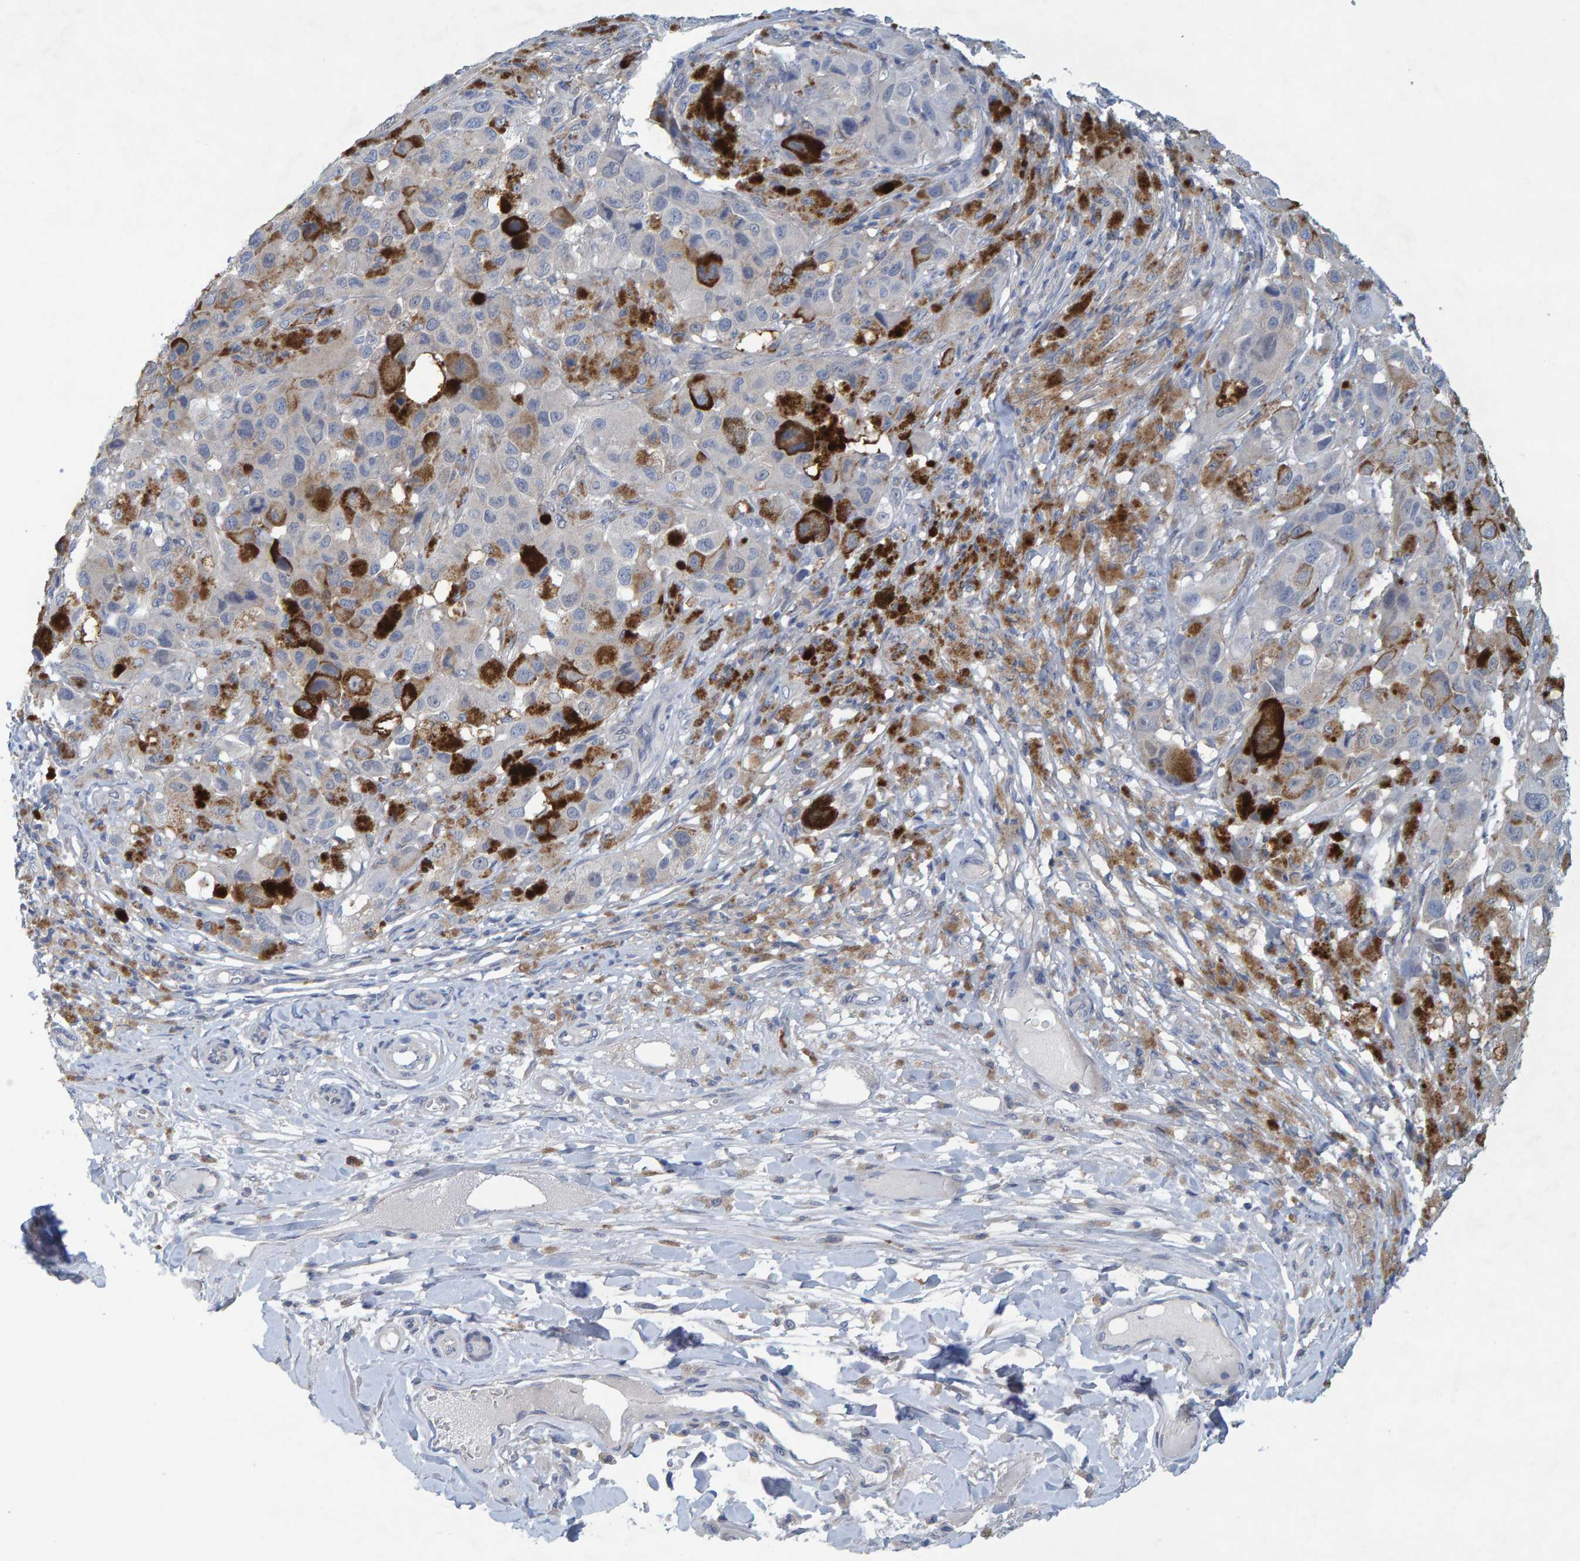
{"staining": {"intensity": "negative", "quantity": "none", "location": "none"}, "tissue": "melanoma", "cell_type": "Tumor cells", "image_type": "cancer", "snomed": [{"axis": "morphology", "description": "Malignant melanoma, NOS"}, {"axis": "topography", "description": "Skin"}], "caption": "An immunohistochemistry photomicrograph of malignant melanoma is shown. There is no staining in tumor cells of malignant melanoma. (Stains: DAB IHC with hematoxylin counter stain, Microscopy: brightfield microscopy at high magnification).", "gene": "ALAD", "patient": {"sex": "male", "age": 96}}